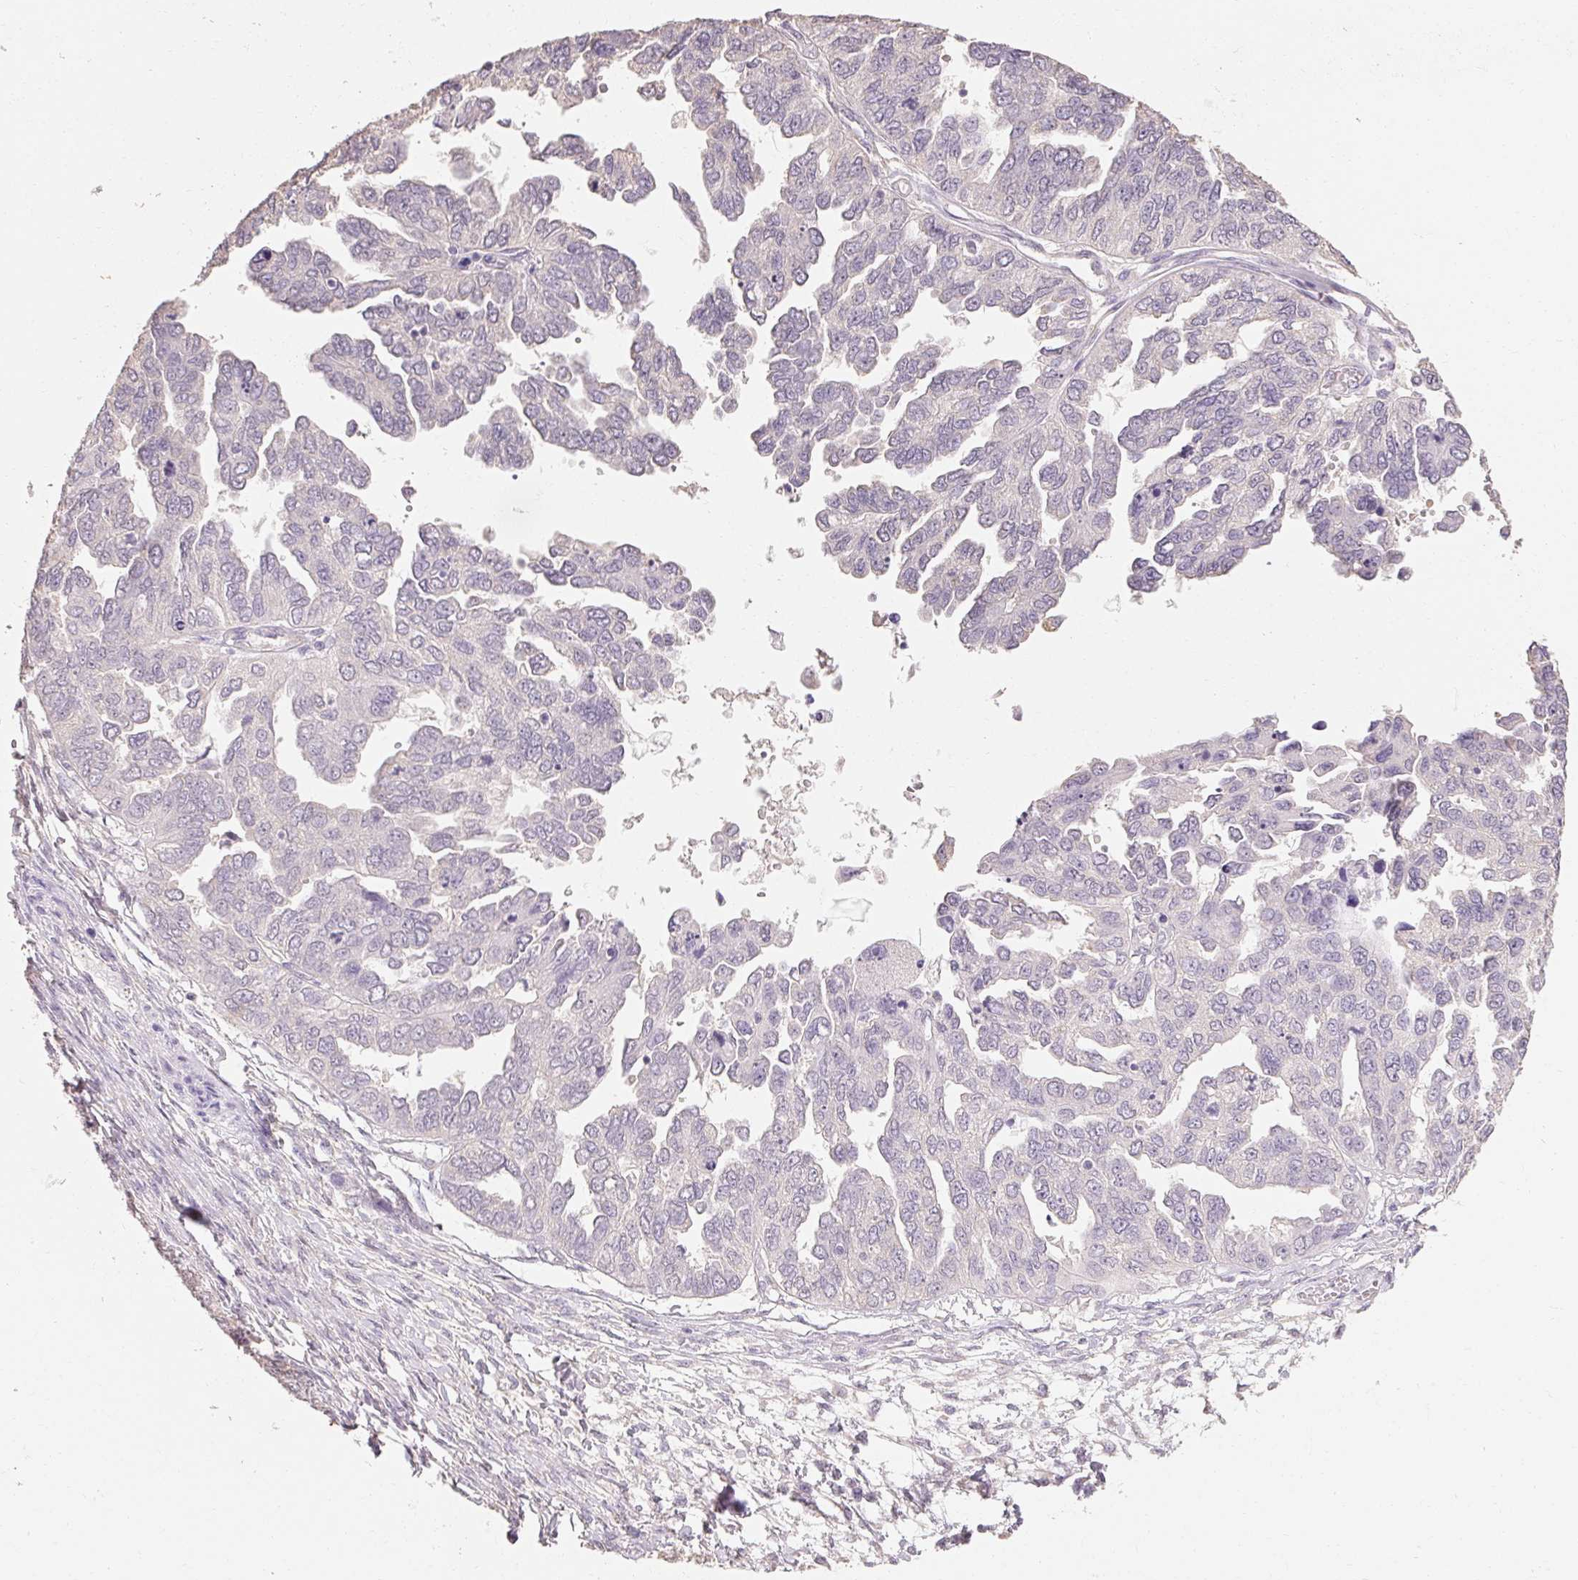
{"staining": {"intensity": "negative", "quantity": "none", "location": "none"}, "tissue": "ovarian cancer", "cell_type": "Tumor cells", "image_type": "cancer", "snomed": [{"axis": "morphology", "description": "Cystadenocarcinoma, serous, NOS"}, {"axis": "topography", "description": "Ovary"}], "caption": "A high-resolution histopathology image shows immunohistochemistry staining of ovarian cancer, which shows no significant staining in tumor cells.", "gene": "MAP7D2", "patient": {"sex": "female", "age": 53}}